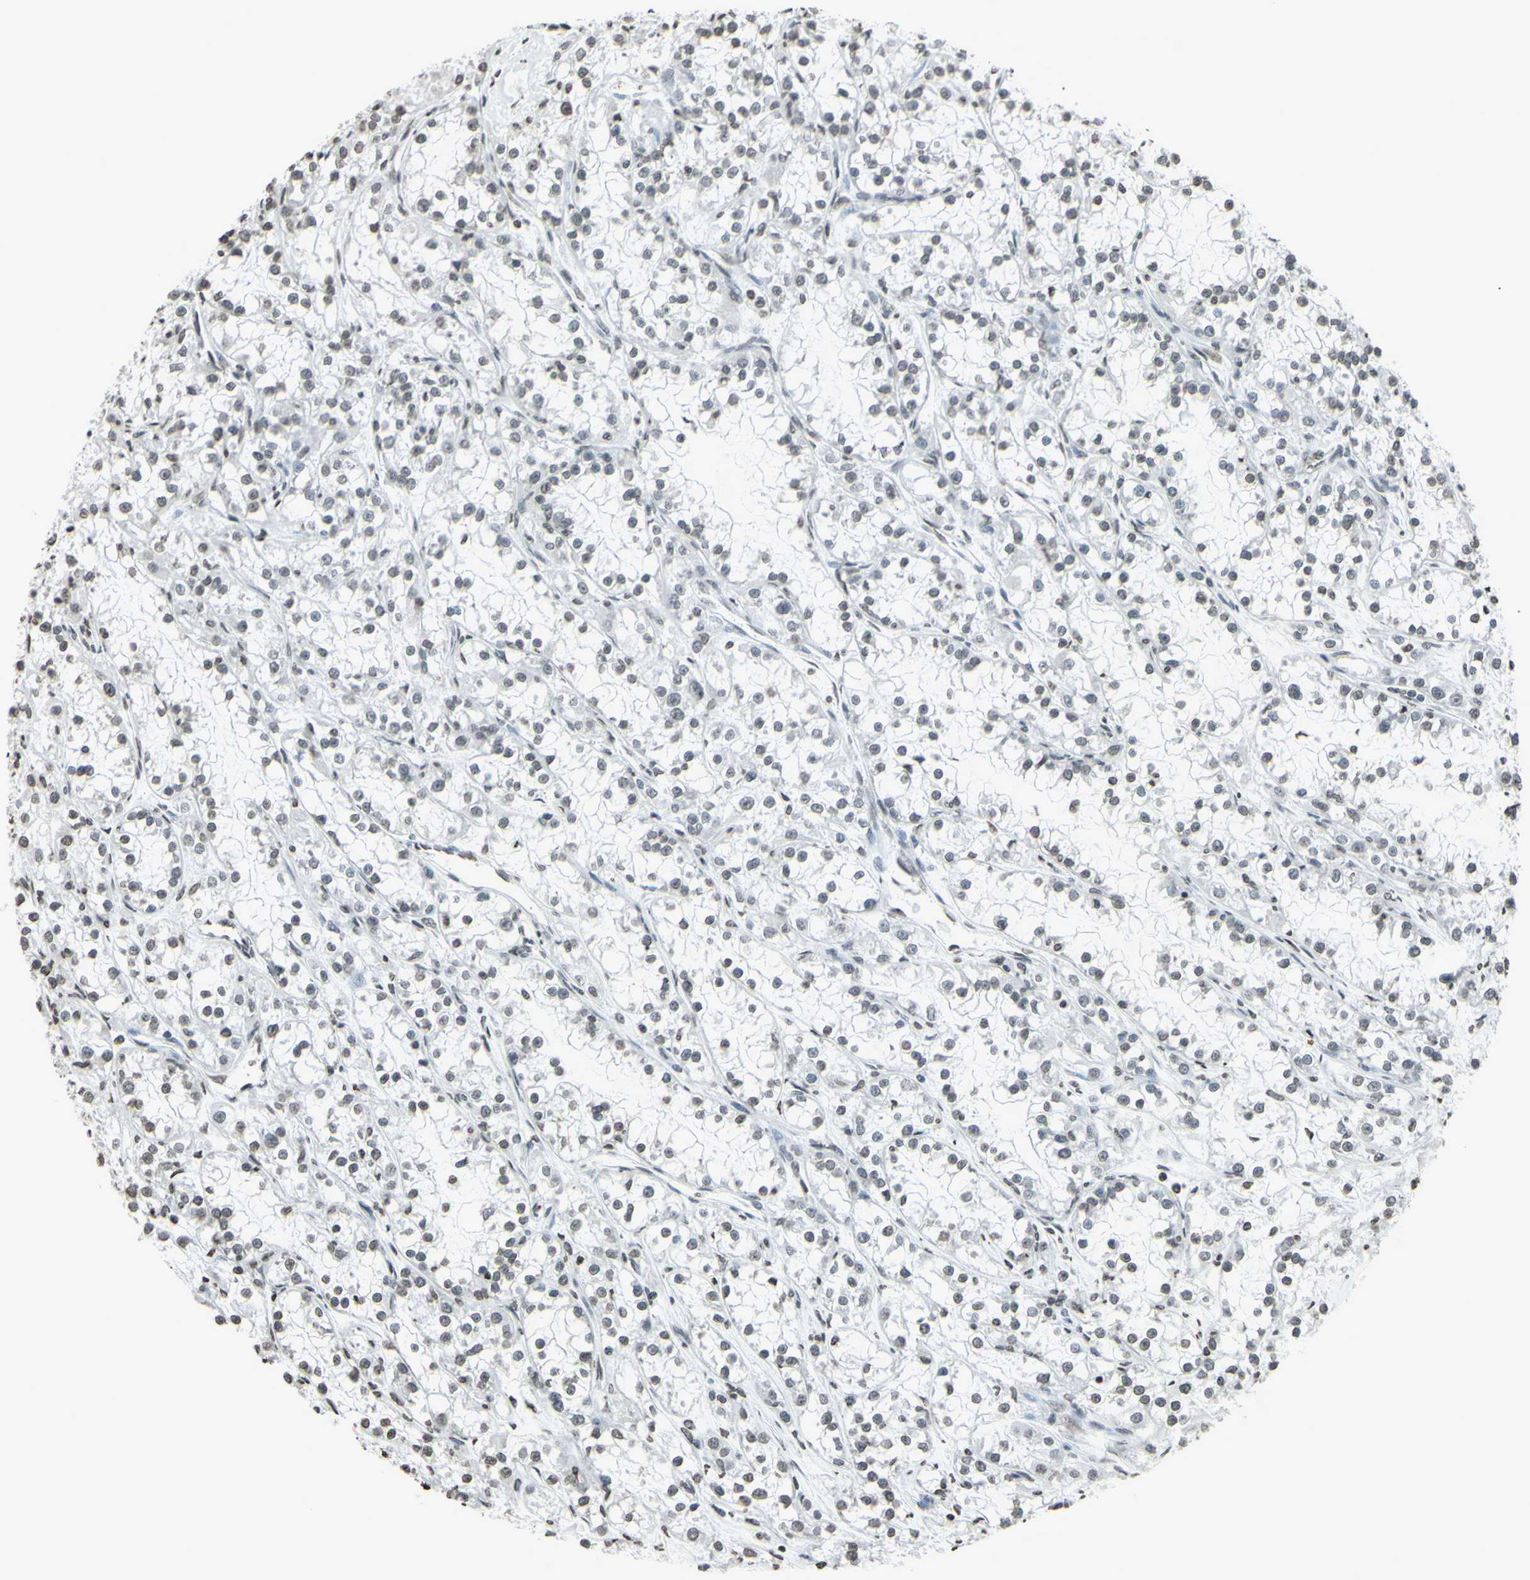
{"staining": {"intensity": "weak", "quantity": "25%-75%", "location": "nuclear"}, "tissue": "renal cancer", "cell_type": "Tumor cells", "image_type": "cancer", "snomed": [{"axis": "morphology", "description": "Adenocarcinoma, NOS"}, {"axis": "topography", "description": "Kidney"}], "caption": "About 25%-75% of tumor cells in adenocarcinoma (renal) display weak nuclear protein expression as visualized by brown immunohistochemical staining.", "gene": "CD79B", "patient": {"sex": "female", "age": 52}}